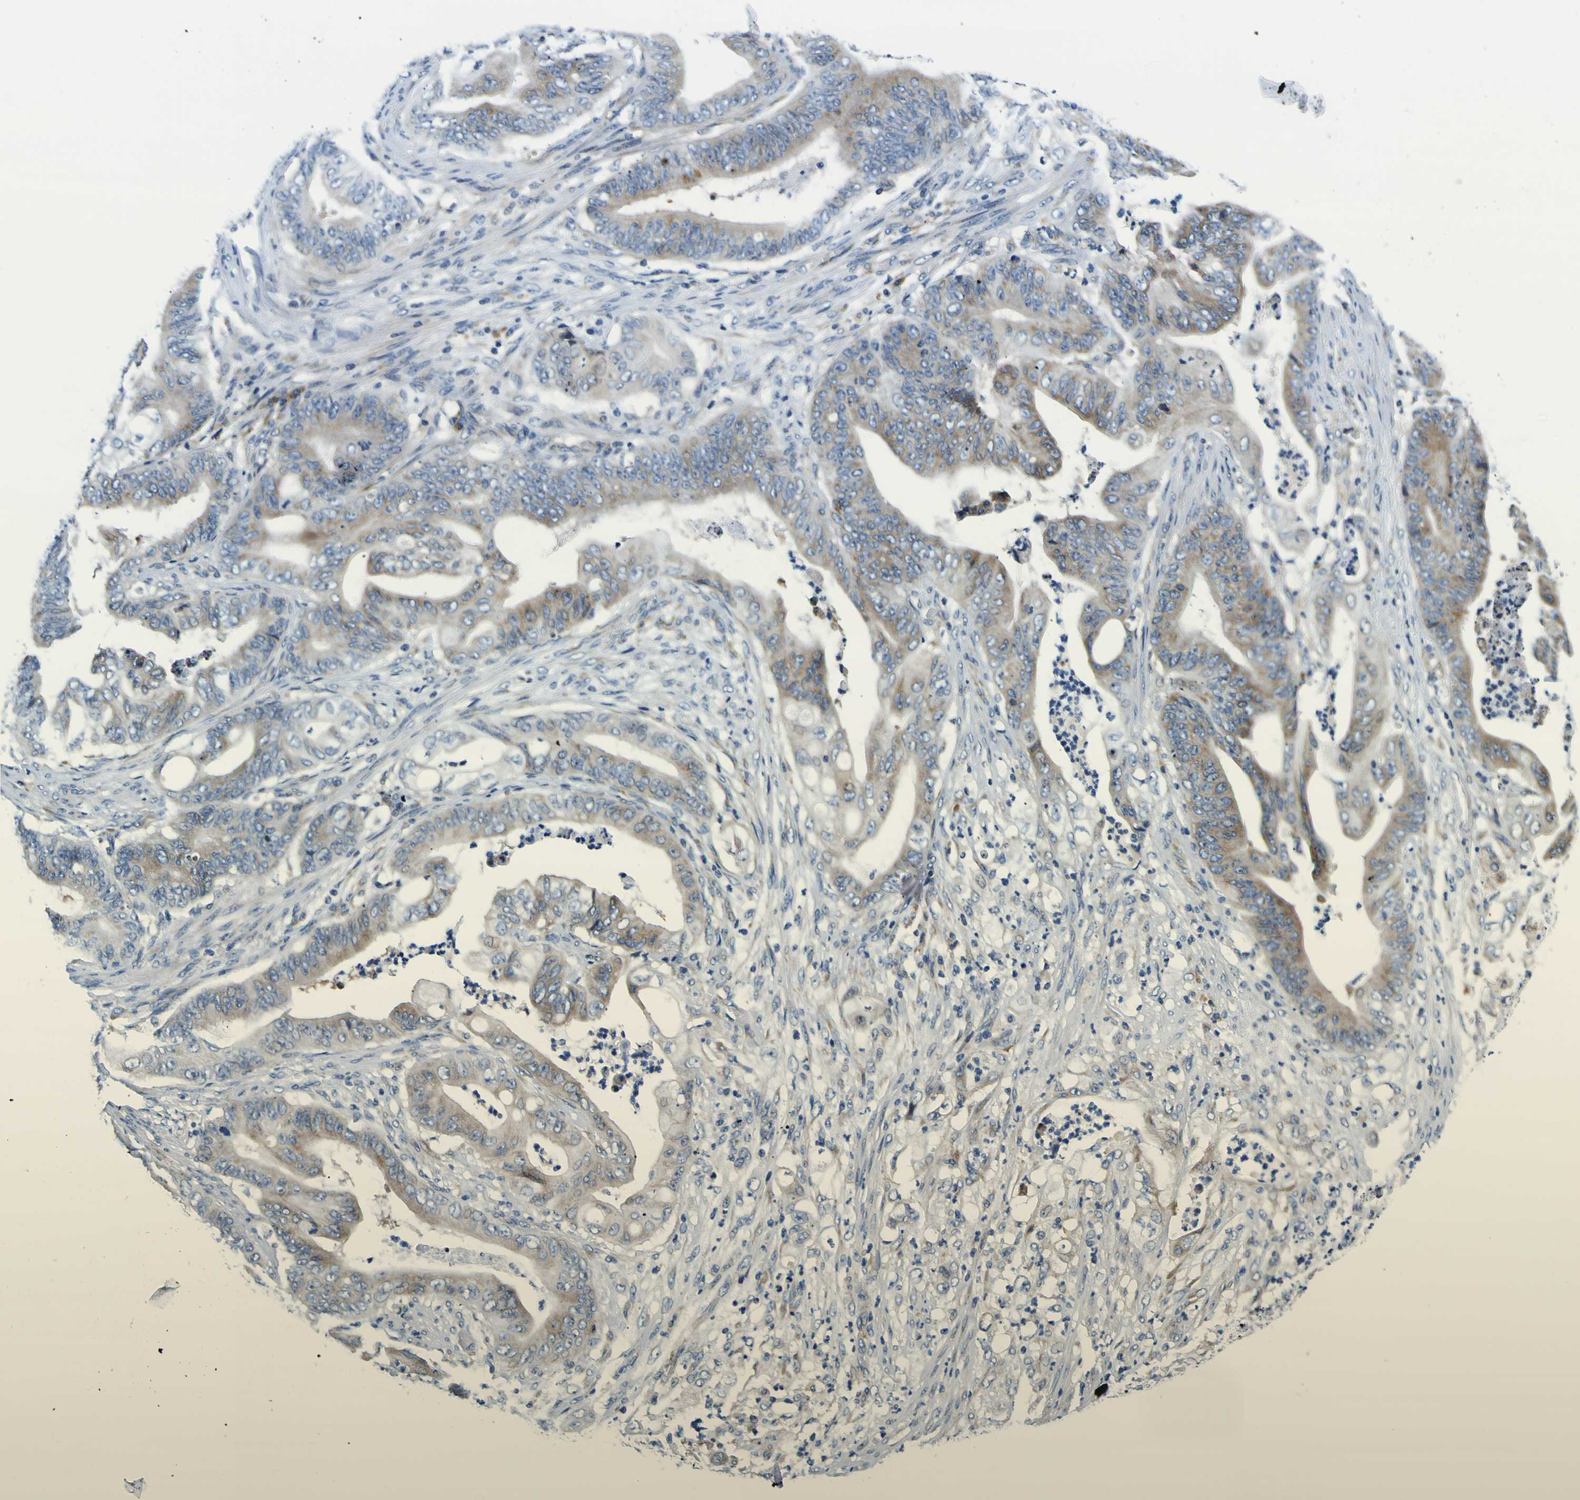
{"staining": {"intensity": "weak", "quantity": "25%-75%", "location": "cytoplasmic/membranous"}, "tissue": "stomach cancer", "cell_type": "Tumor cells", "image_type": "cancer", "snomed": [{"axis": "morphology", "description": "Adenocarcinoma, NOS"}, {"axis": "topography", "description": "Stomach"}], "caption": "Weak cytoplasmic/membranous expression for a protein is identified in about 25%-75% of tumor cells of stomach cancer using immunohistochemistry.", "gene": "NLRP3", "patient": {"sex": "female", "age": 73}}